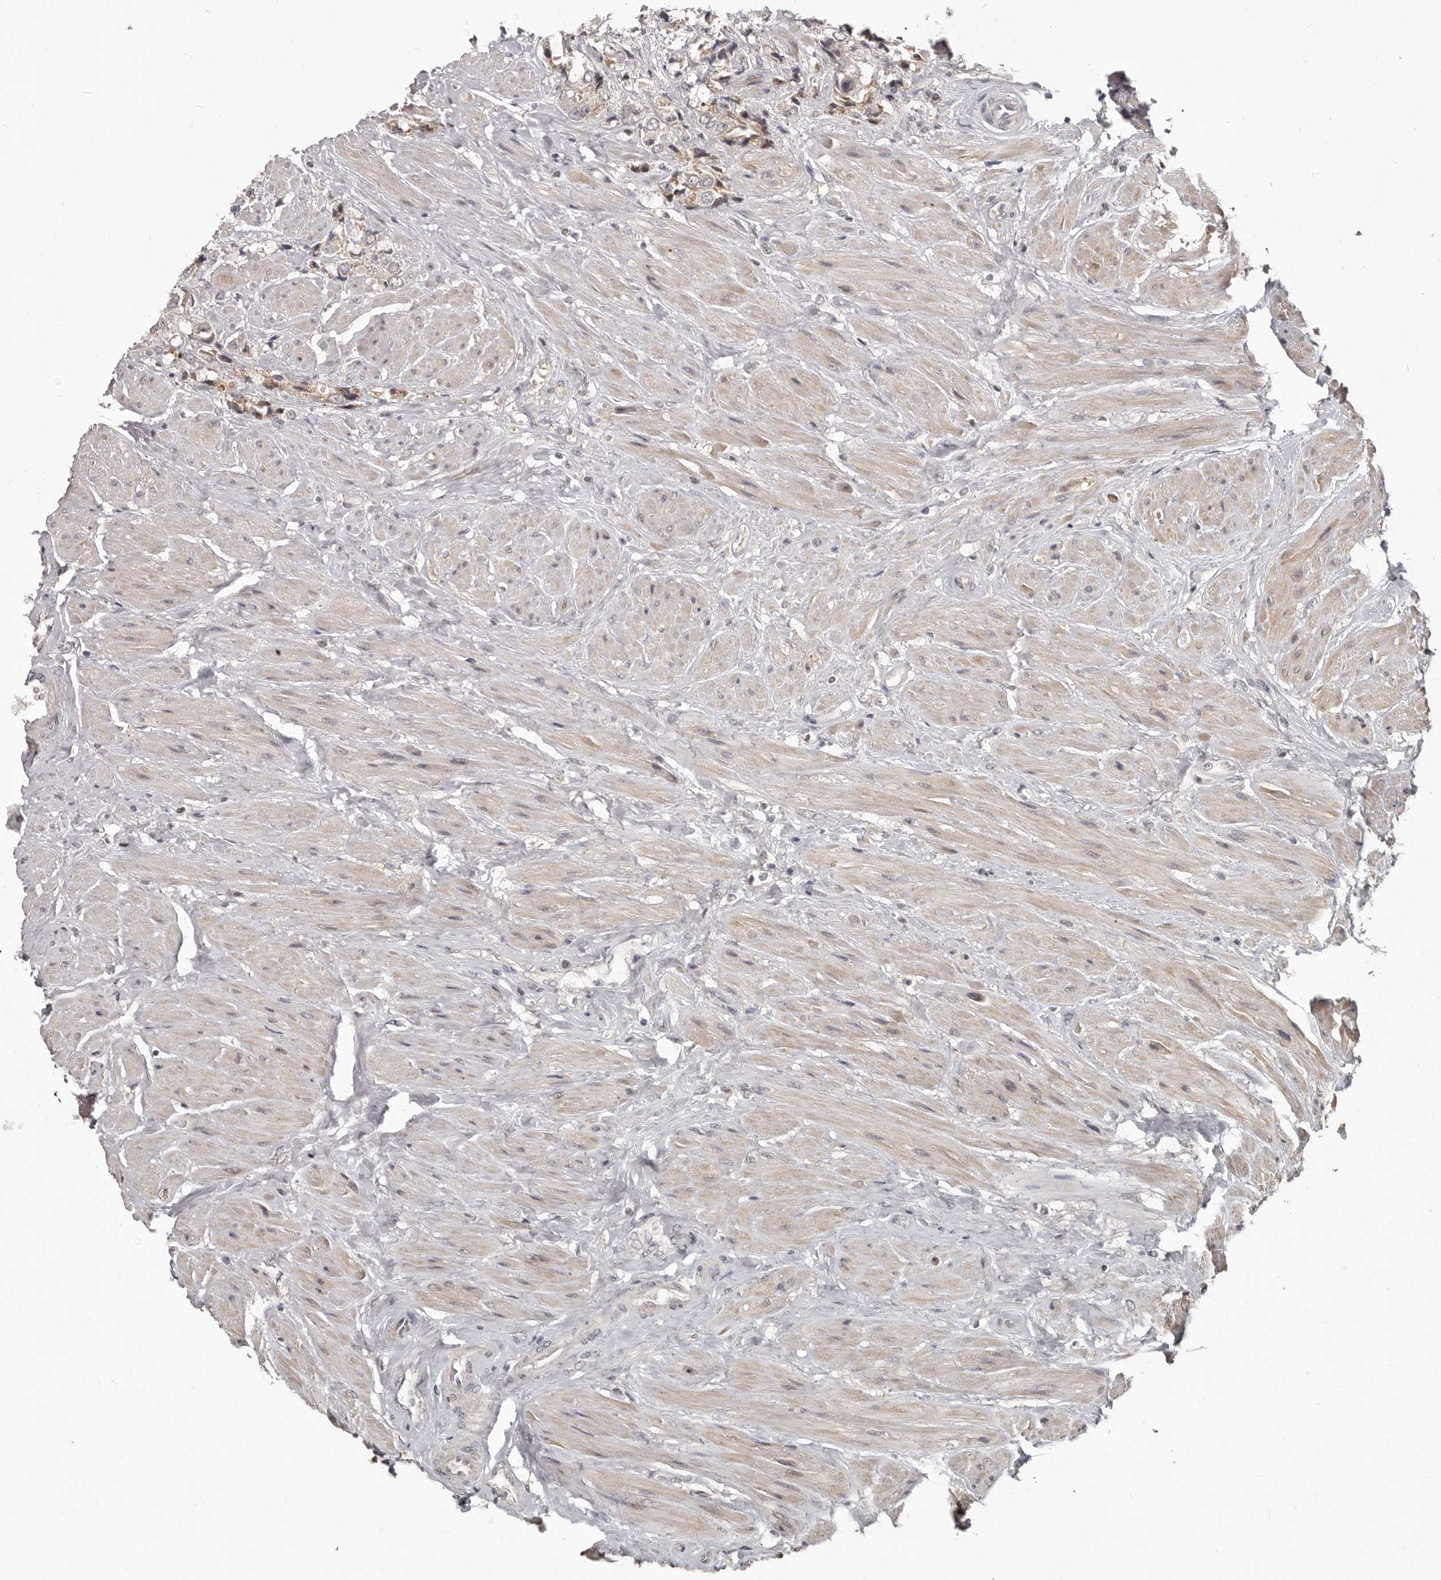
{"staining": {"intensity": "moderate", "quantity": "<25%", "location": "cytoplasmic/membranous"}, "tissue": "prostate cancer", "cell_type": "Tumor cells", "image_type": "cancer", "snomed": [{"axis": "morphology", "description": "Adenocarcinoma, High grade"}, {"axis": "topography", "description": "Prostate"}], "caption": "Brown immunohistochemical staining in human prostate cancer (adenocarcinoma (high-grade)) shows moderate cytoplasmic/membranous expression in about <25% of tumor cells.", "gene": "APOL6", "patient": {"sex": "male", "age": 61}}